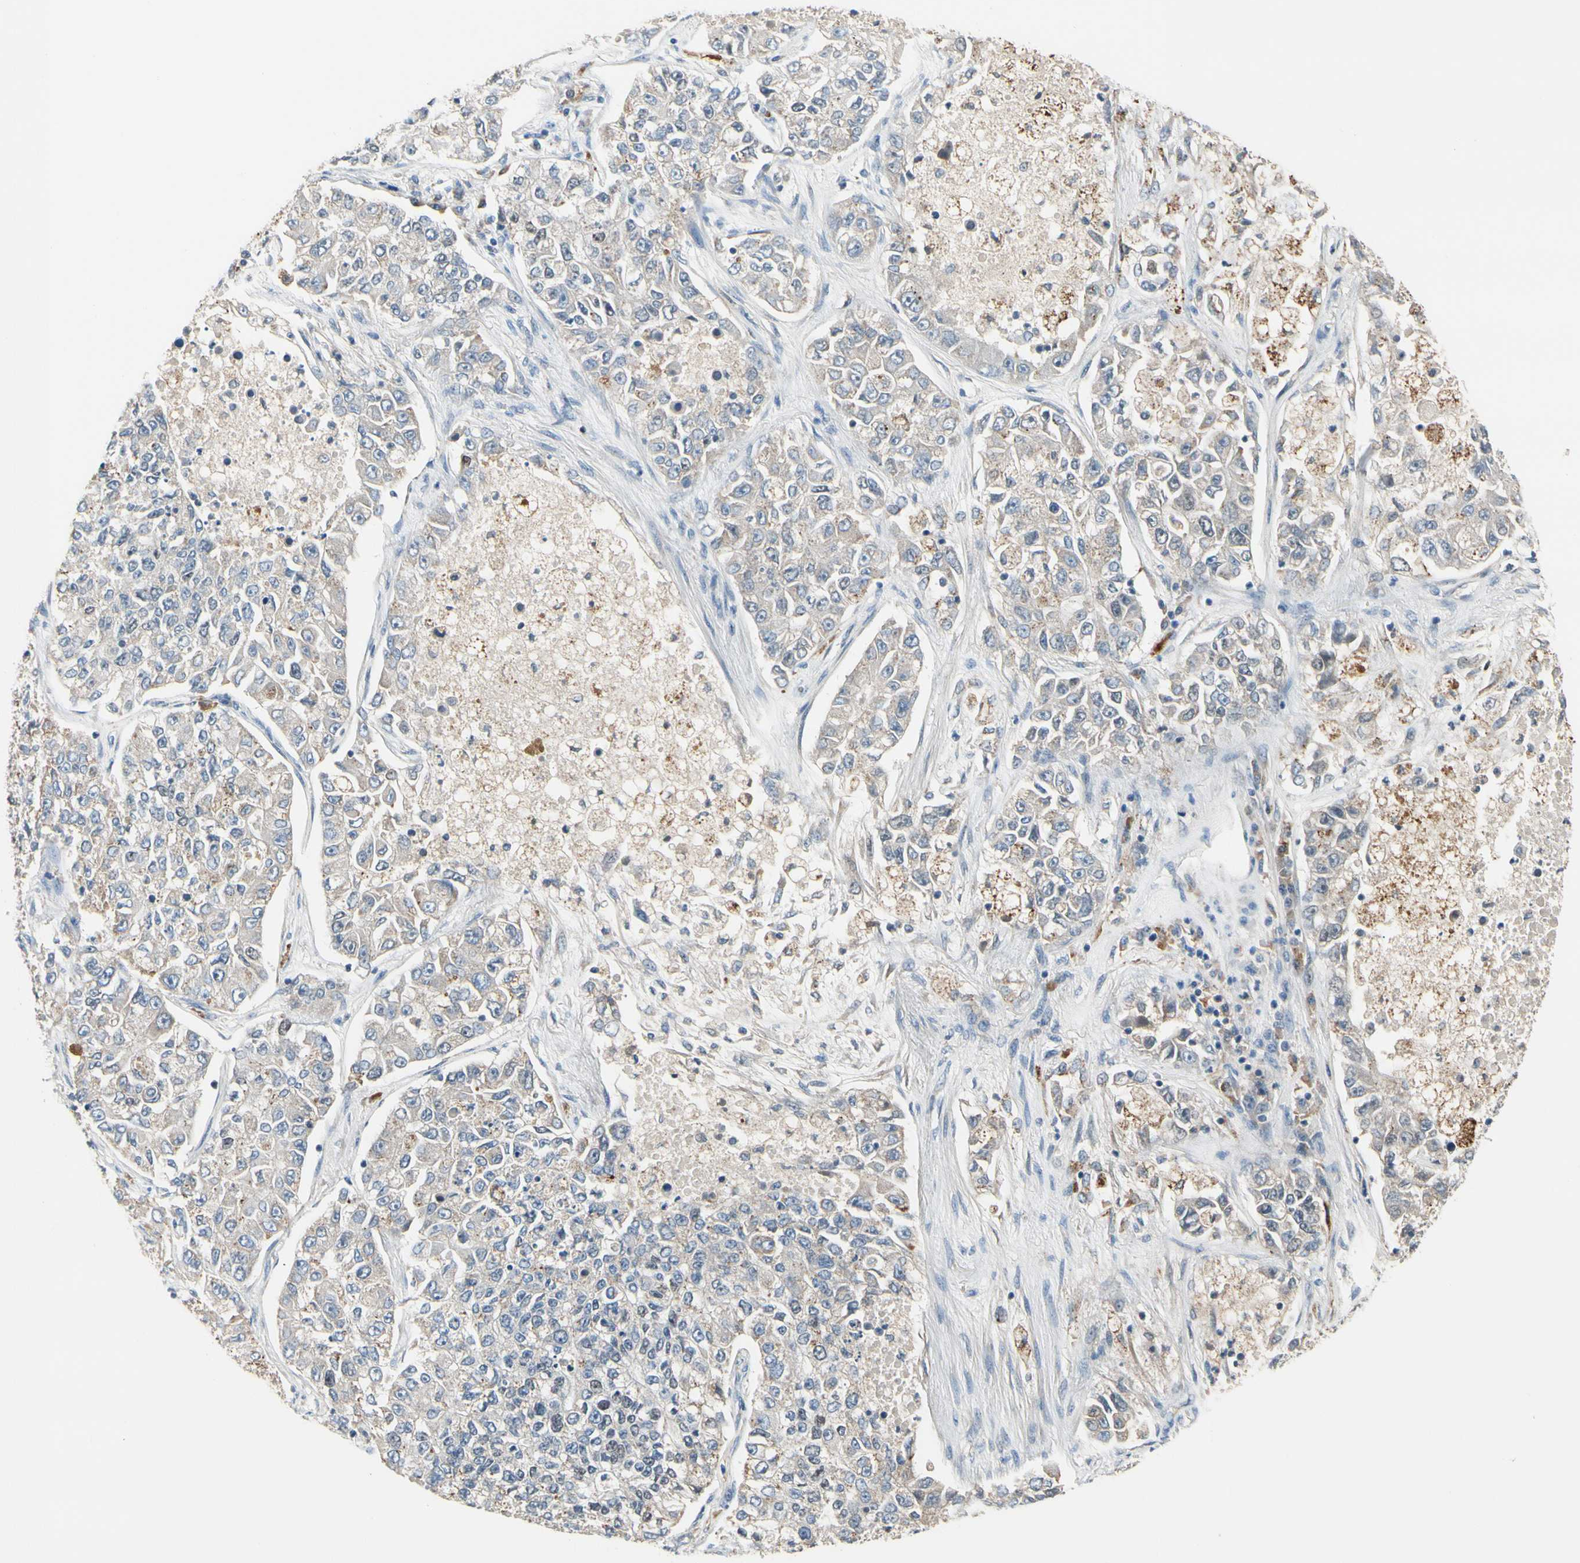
{"staining": {"intensity": "negative", "quantity": "none", "location": "none"}, "tissue": "lung cancer", "cell_type": "Tumor cells", "image_type": "cancer", "snomed": [{"axis": "morphology", "description": "Adenocarcinoma, NOS"}, {"axis": "topography", "description": "Lung"}], "caption": "This is an immunohistochemistry image of human lung cancer. There is no positivity in tumor cells.", "gene": "ZKSCAN4", "patient": {"sex": "male", "age": 49}}